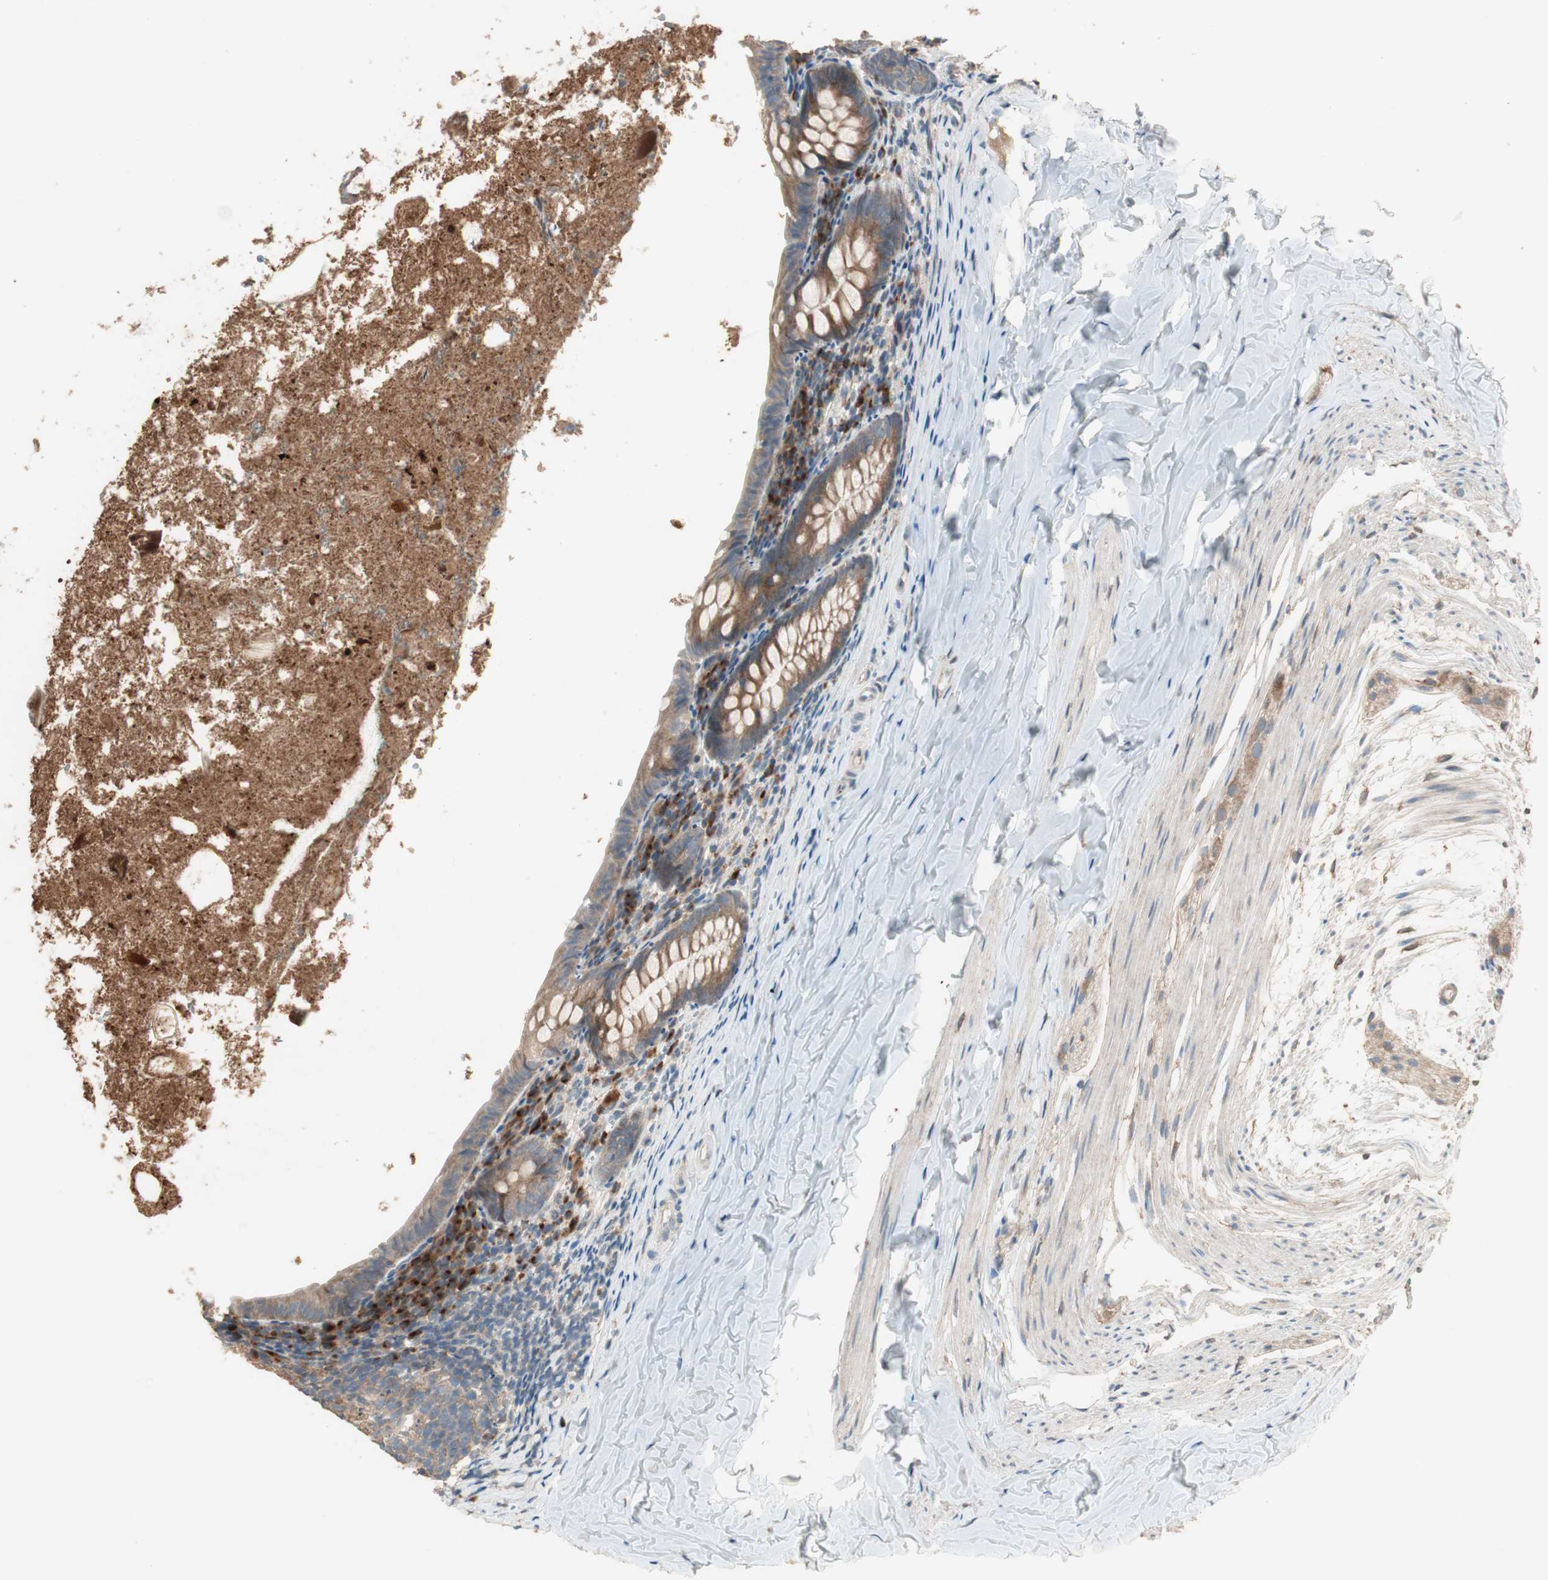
{"staining": {"intensity": "moderate", "quantity": ">75%", "location": "cytoplasmic/membranous"}, "tissue": "appendix", "cell_type": "Glandular cells", "image_type": "normal", "snomed": [{"axis": "morphology", "description": "Normal tissue, NOS"}, {"axis": "topography", "description": "Appendix"}], "caption": "This is a histology image of immunohistochemistry (IHC) staining of normal appendix, which shows moderate positivity in the cytoplasmic/membranous of glandular cells.", "gene": "RARRES1", "patient": {"sex": "female", "age": 10}}